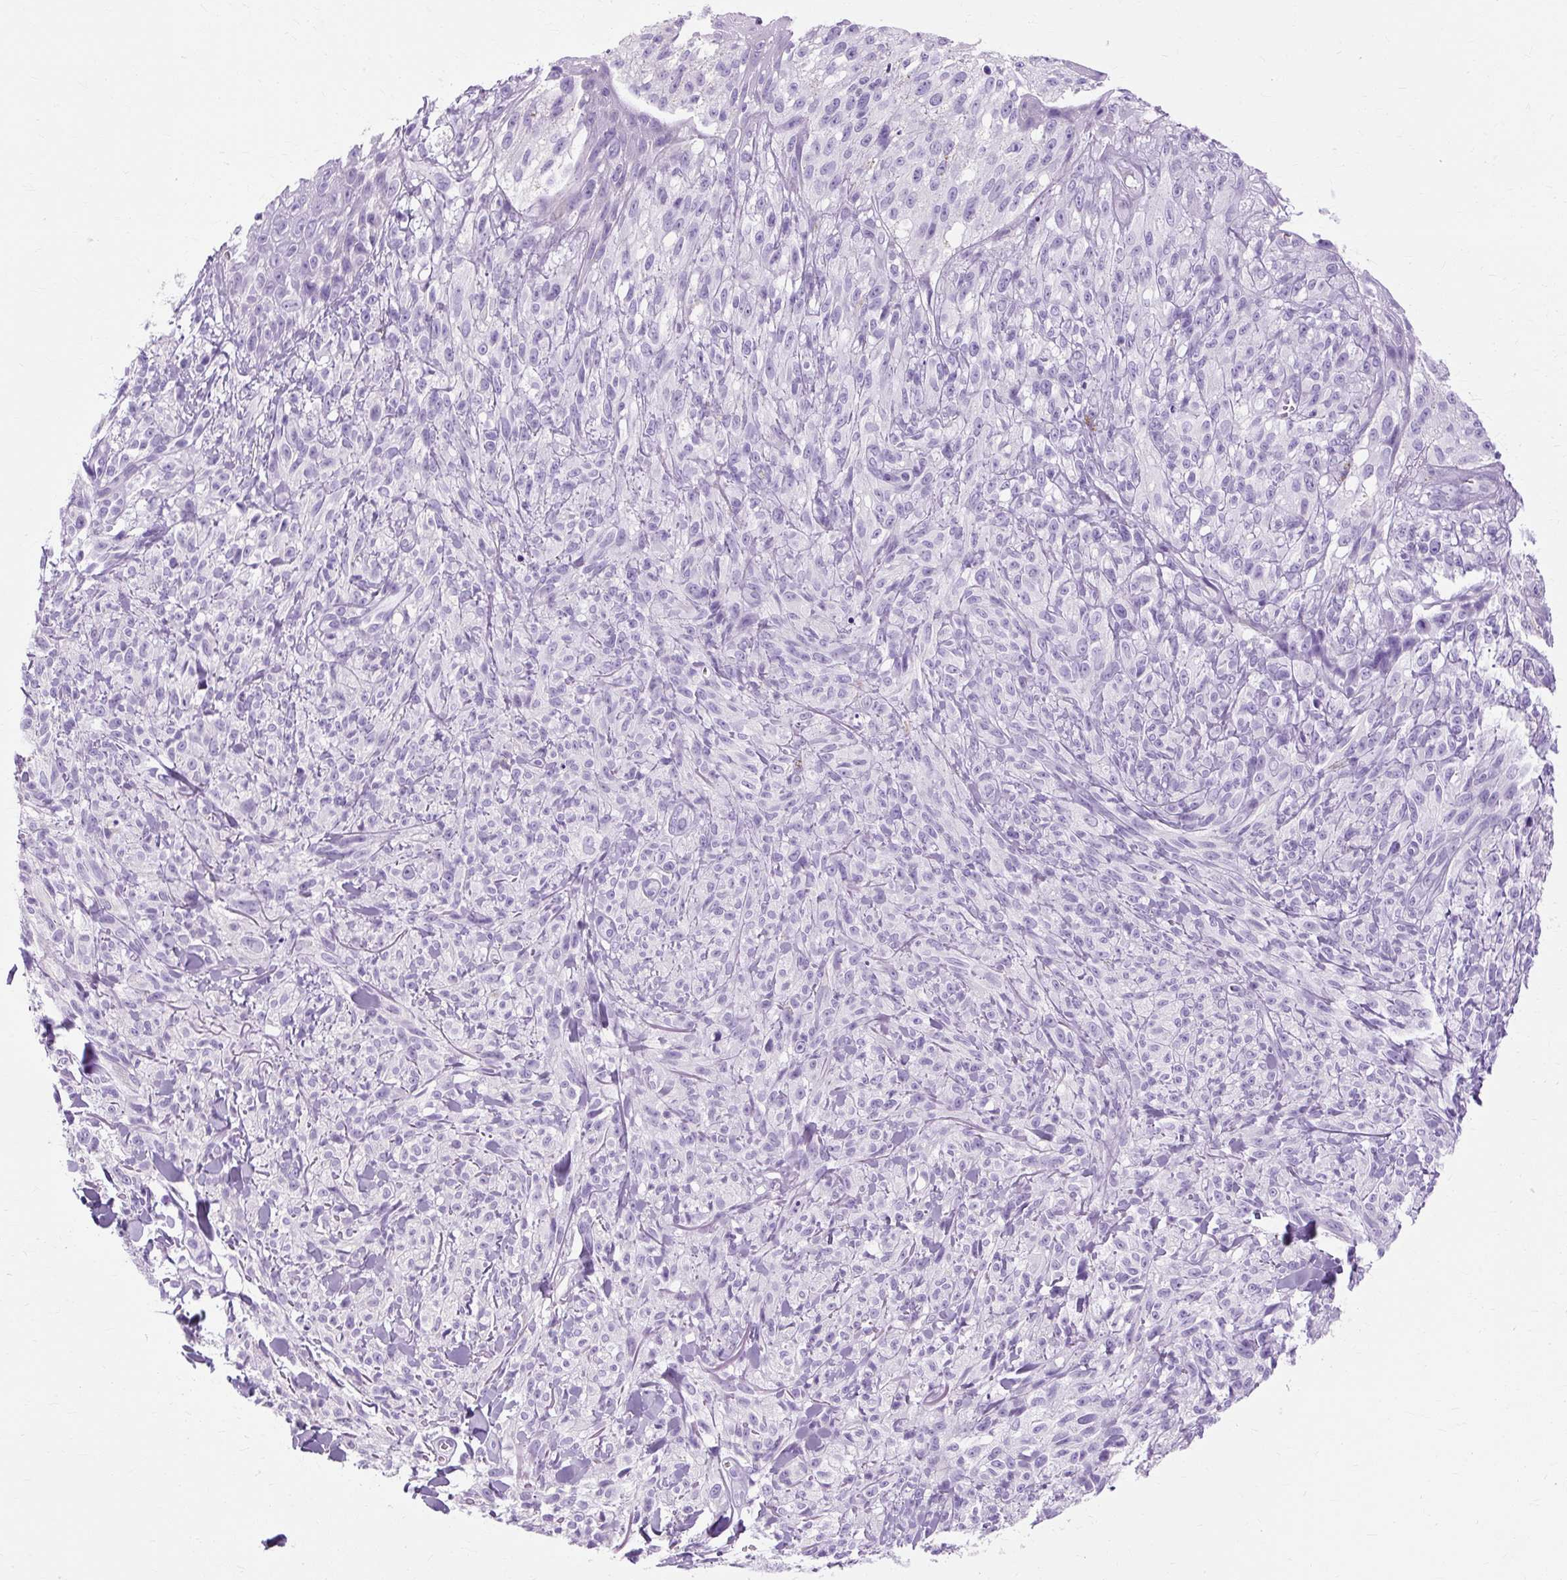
{"staining": {"intensity": "negative", "quantity": "none", "location": "none"}, "tissue": "melanoma", "cell_type": "Tumor cells", "image_type": "cancer", "snomed": [{"axis": "morphology", "description": "Malignant melanoma, NOS"}, {"axis": "topography", "description": "Skin of upper arm"}], "caption": "High power microscopy histopathology image of an IHC micrograph of malignant melanoma, revealing no significant positivity in tumor cells. (Immunohistochemistry, brightfield microscopy, high magnification).", "gene": "TMEM89", "patient": {"sex": "female", "age": 65}}